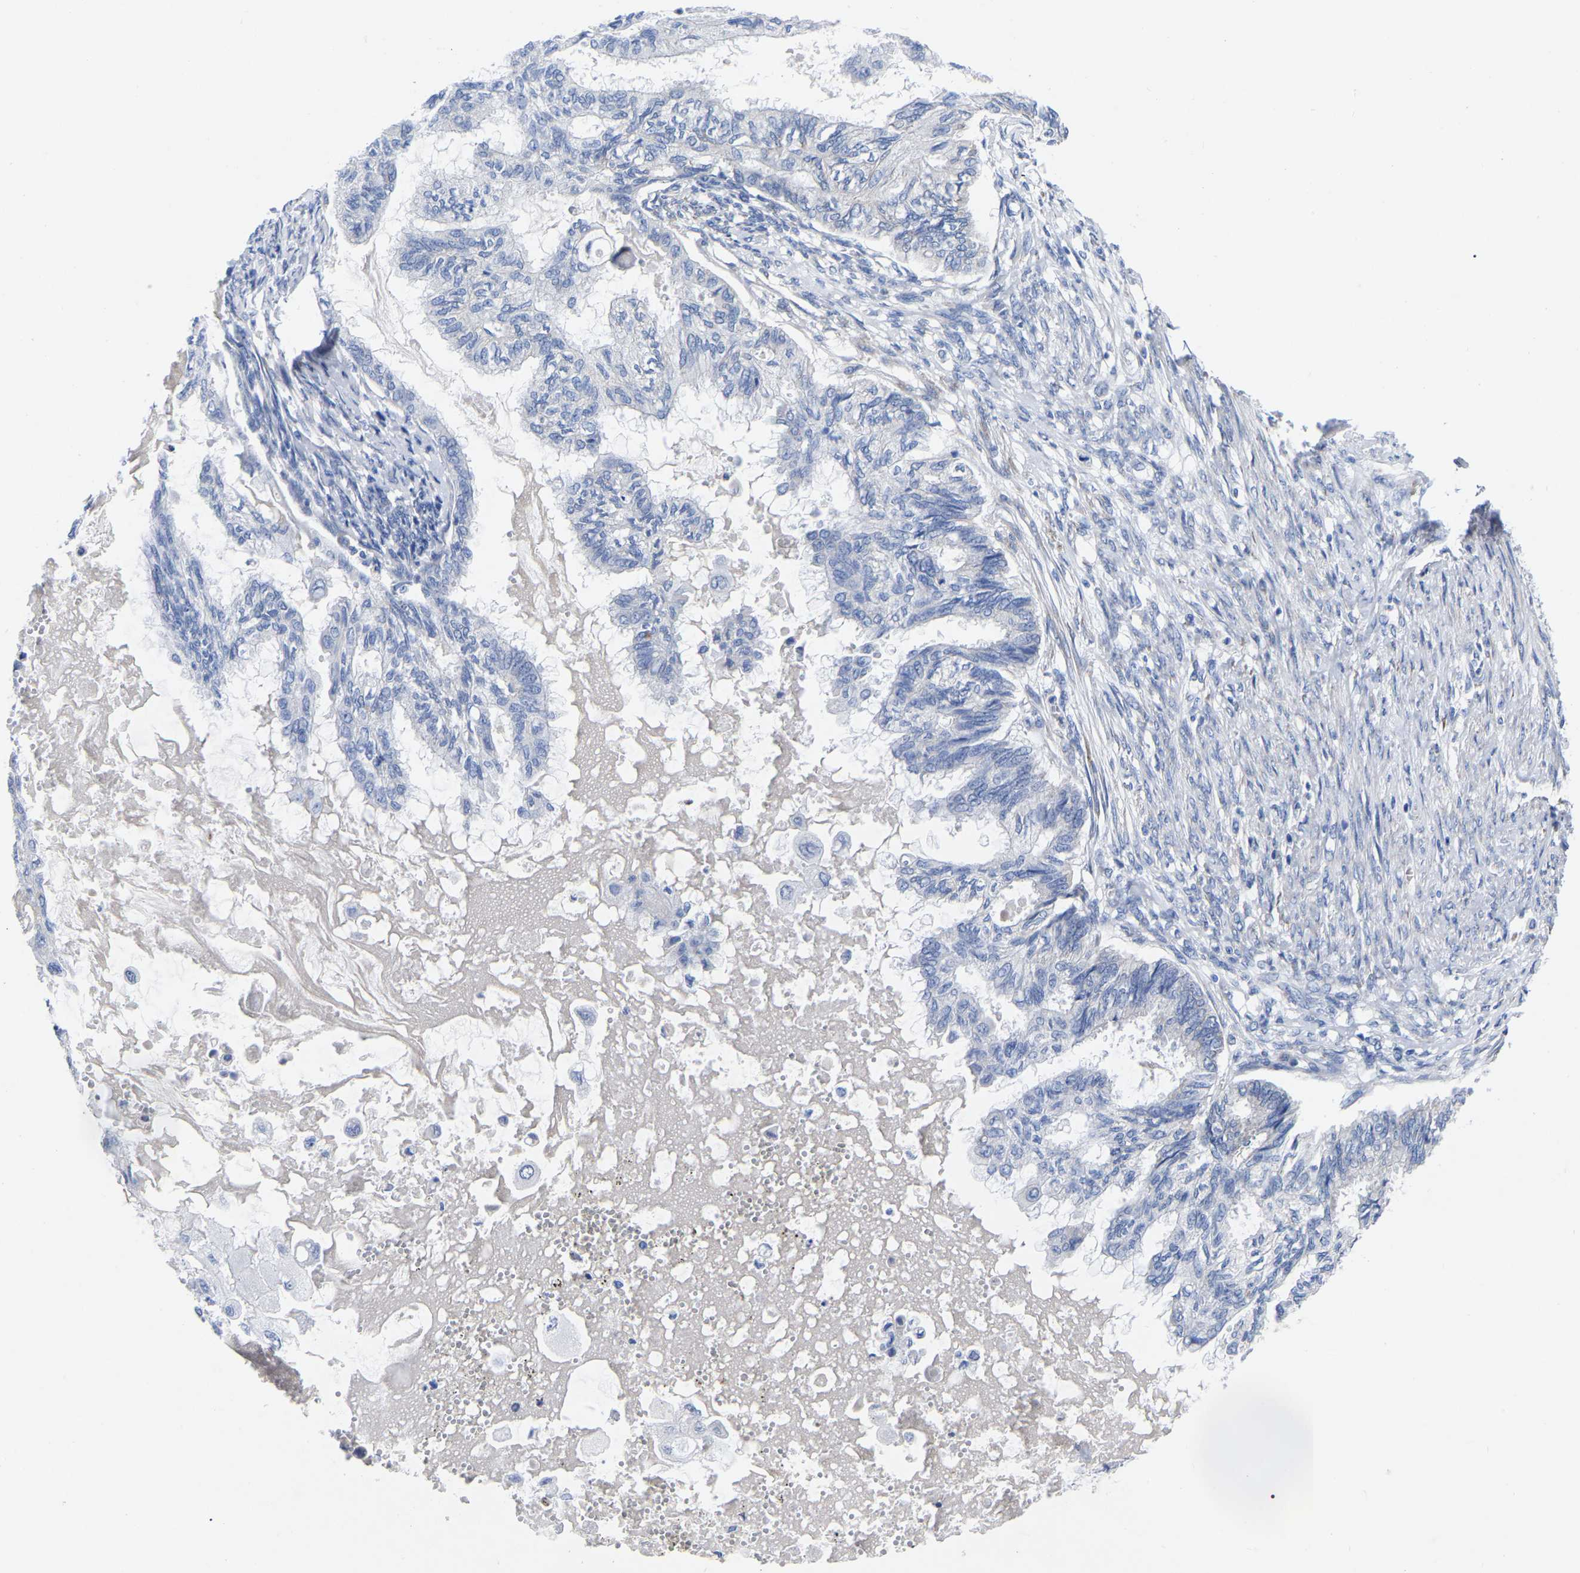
{"staining": {"intensity": "negative", "quantity": "none", "location": "none"}, "tissue": "cervical cancer", "cell_type": "Tumor cells", "image_type": "cancer", "snomed": [{"axis": "morphology", "description": "Normal tissue, NOS"}, {"axis": "morphology", "description": "Adenocarcinoma, NOS"}, {"axis": "topography", "description": "Cervix"}, {"axis": "topography", "description": "Endometrium"}], "caption": "This is a photomicrograph of immunohistochemistry (IHC) staining of cervical cancer, which shows no positivity in tumor cells.", "gene": "GDF3", "patient": {"sex": "female", "age": 86}}